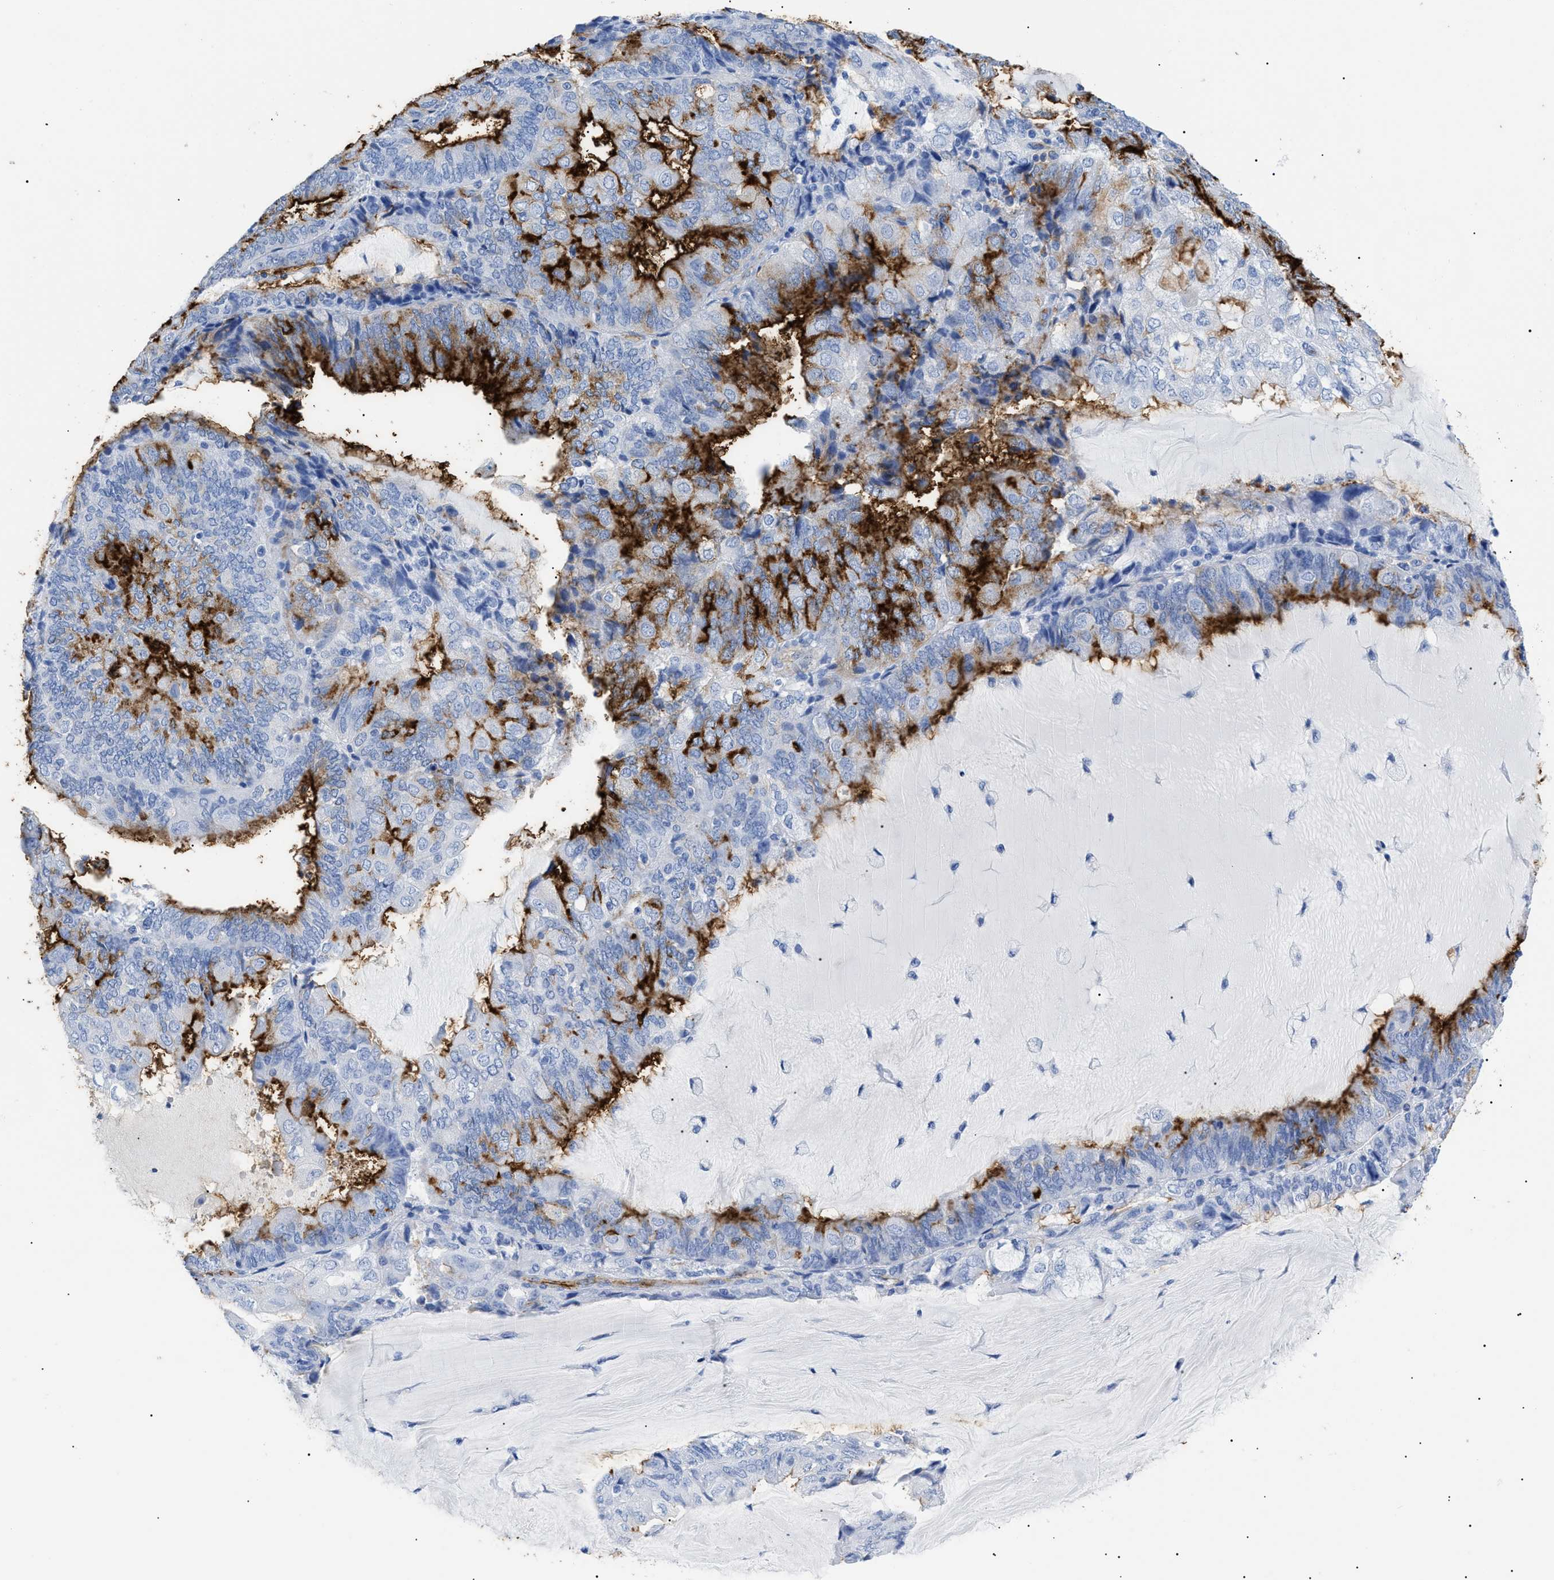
{"staining": {"intensity": "strong", "quantity": "25%-75%", "location": "cytoplasmic/membranous"}, "tissue": "endometrial cancer", "cell_type": "Tumor cells", "image_type": "cancer", "snomed": [{"axis": "morphology", "description": "Adenocarcinoma, NOS"}, {"axis": "topography", "description": "Endometrium"}], "caption": "Human endometrial cancer (adenocarcinoma) stained with a protein marker exhibits strong staining in tumor cells.", "gene": "PODXL", "patient": {"sex": "female", "age": 81}}